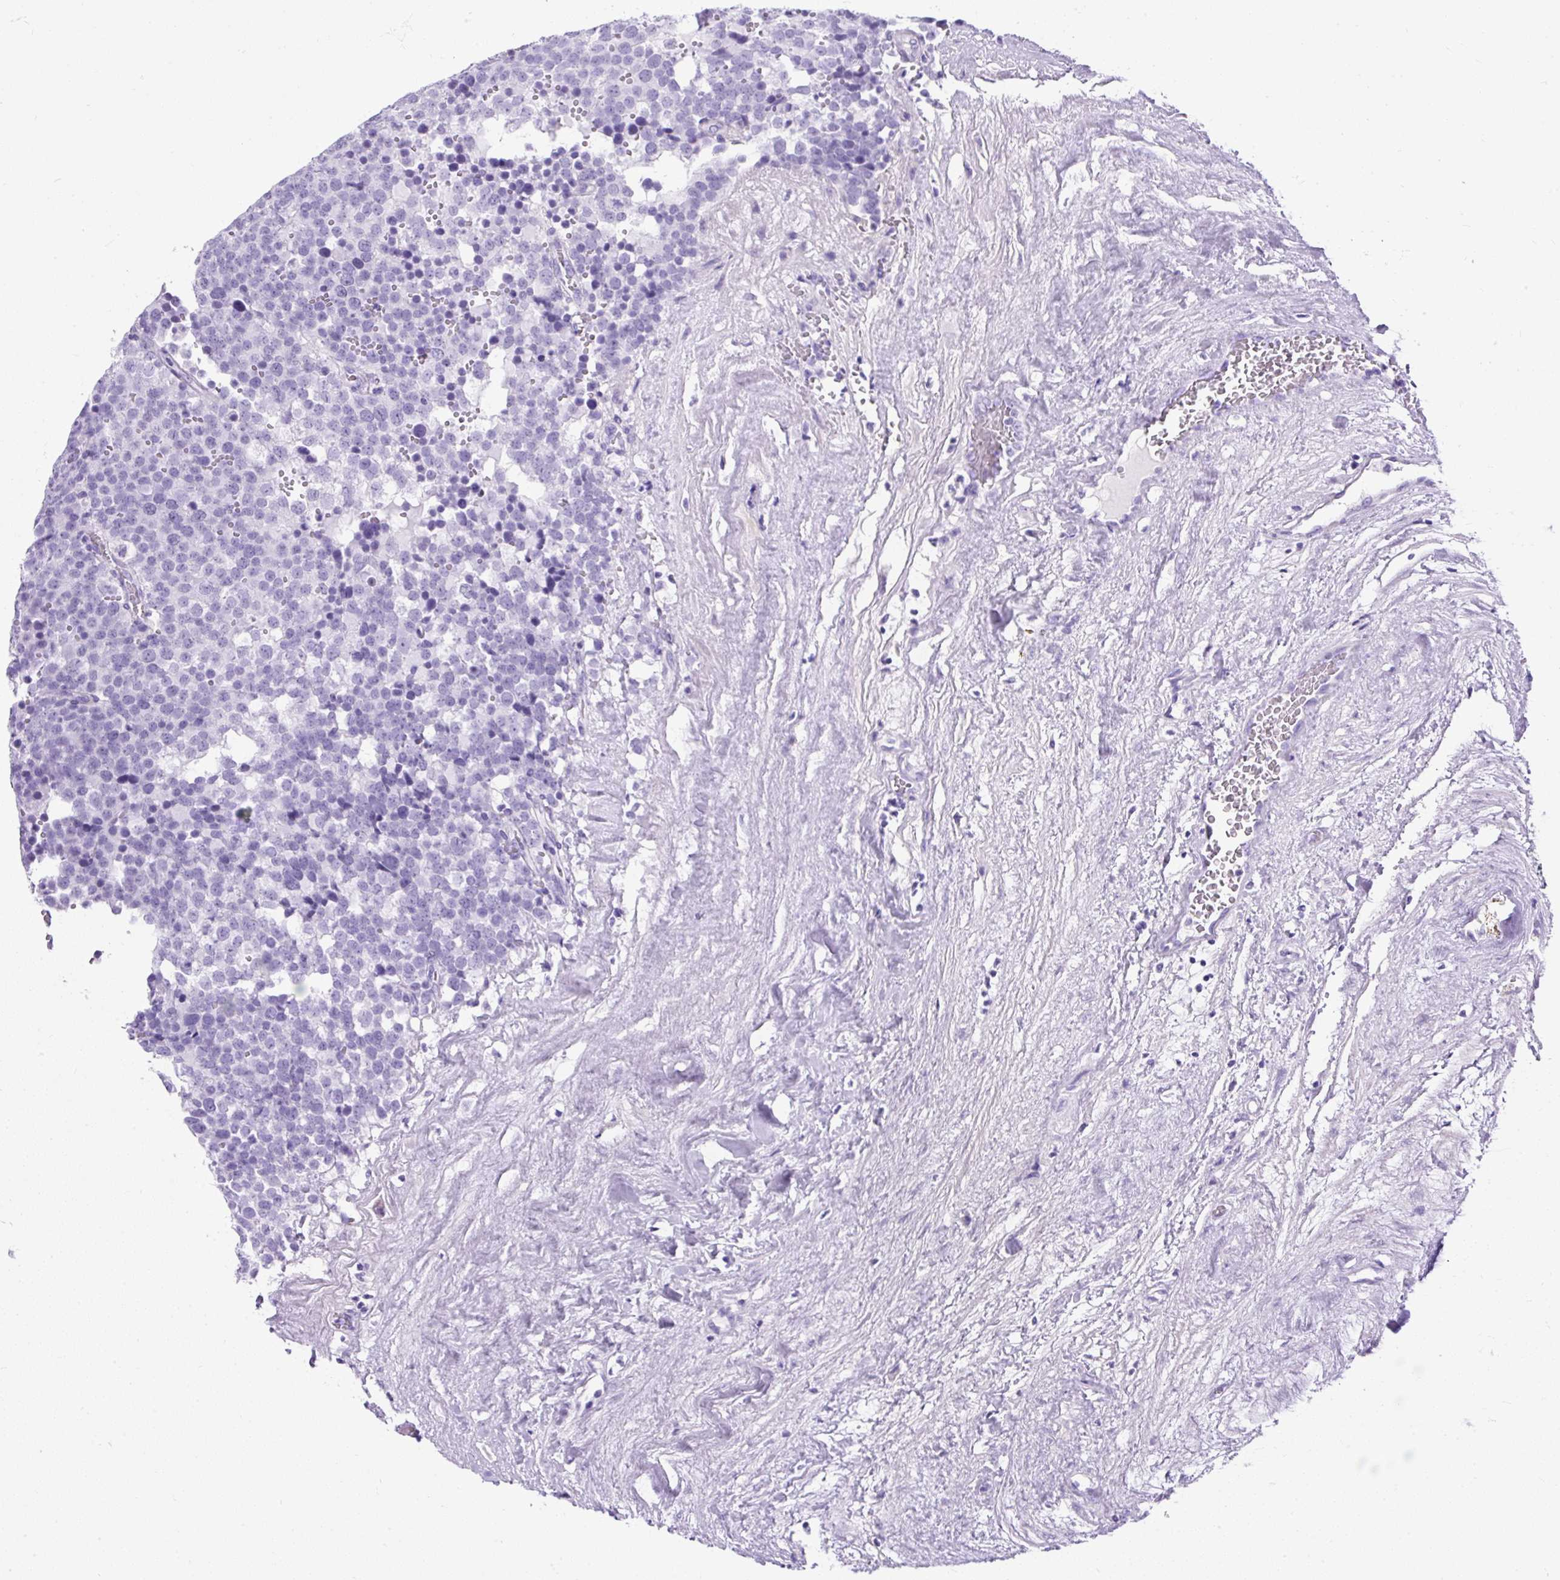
{"staining": {"intensity": "negative", "quantity": "none", "location": "none"}, "tissue": "testis cancer", "cell_type": "Tumor cells", "image_type": "cancer", "snomed": [{"axis": "morphology", "description": "Seminoma, NOS"}, {"axis": "topography", "description": "Testis"}], "caption": "High magnification brightfield microscopy of testis cancer stained with DAB (brown) and counterstained with hematoxylin (blue): tumor cells show no significant positivity.", "gene": "UPP1", "patient": {"sex": "male", "age": 71}}